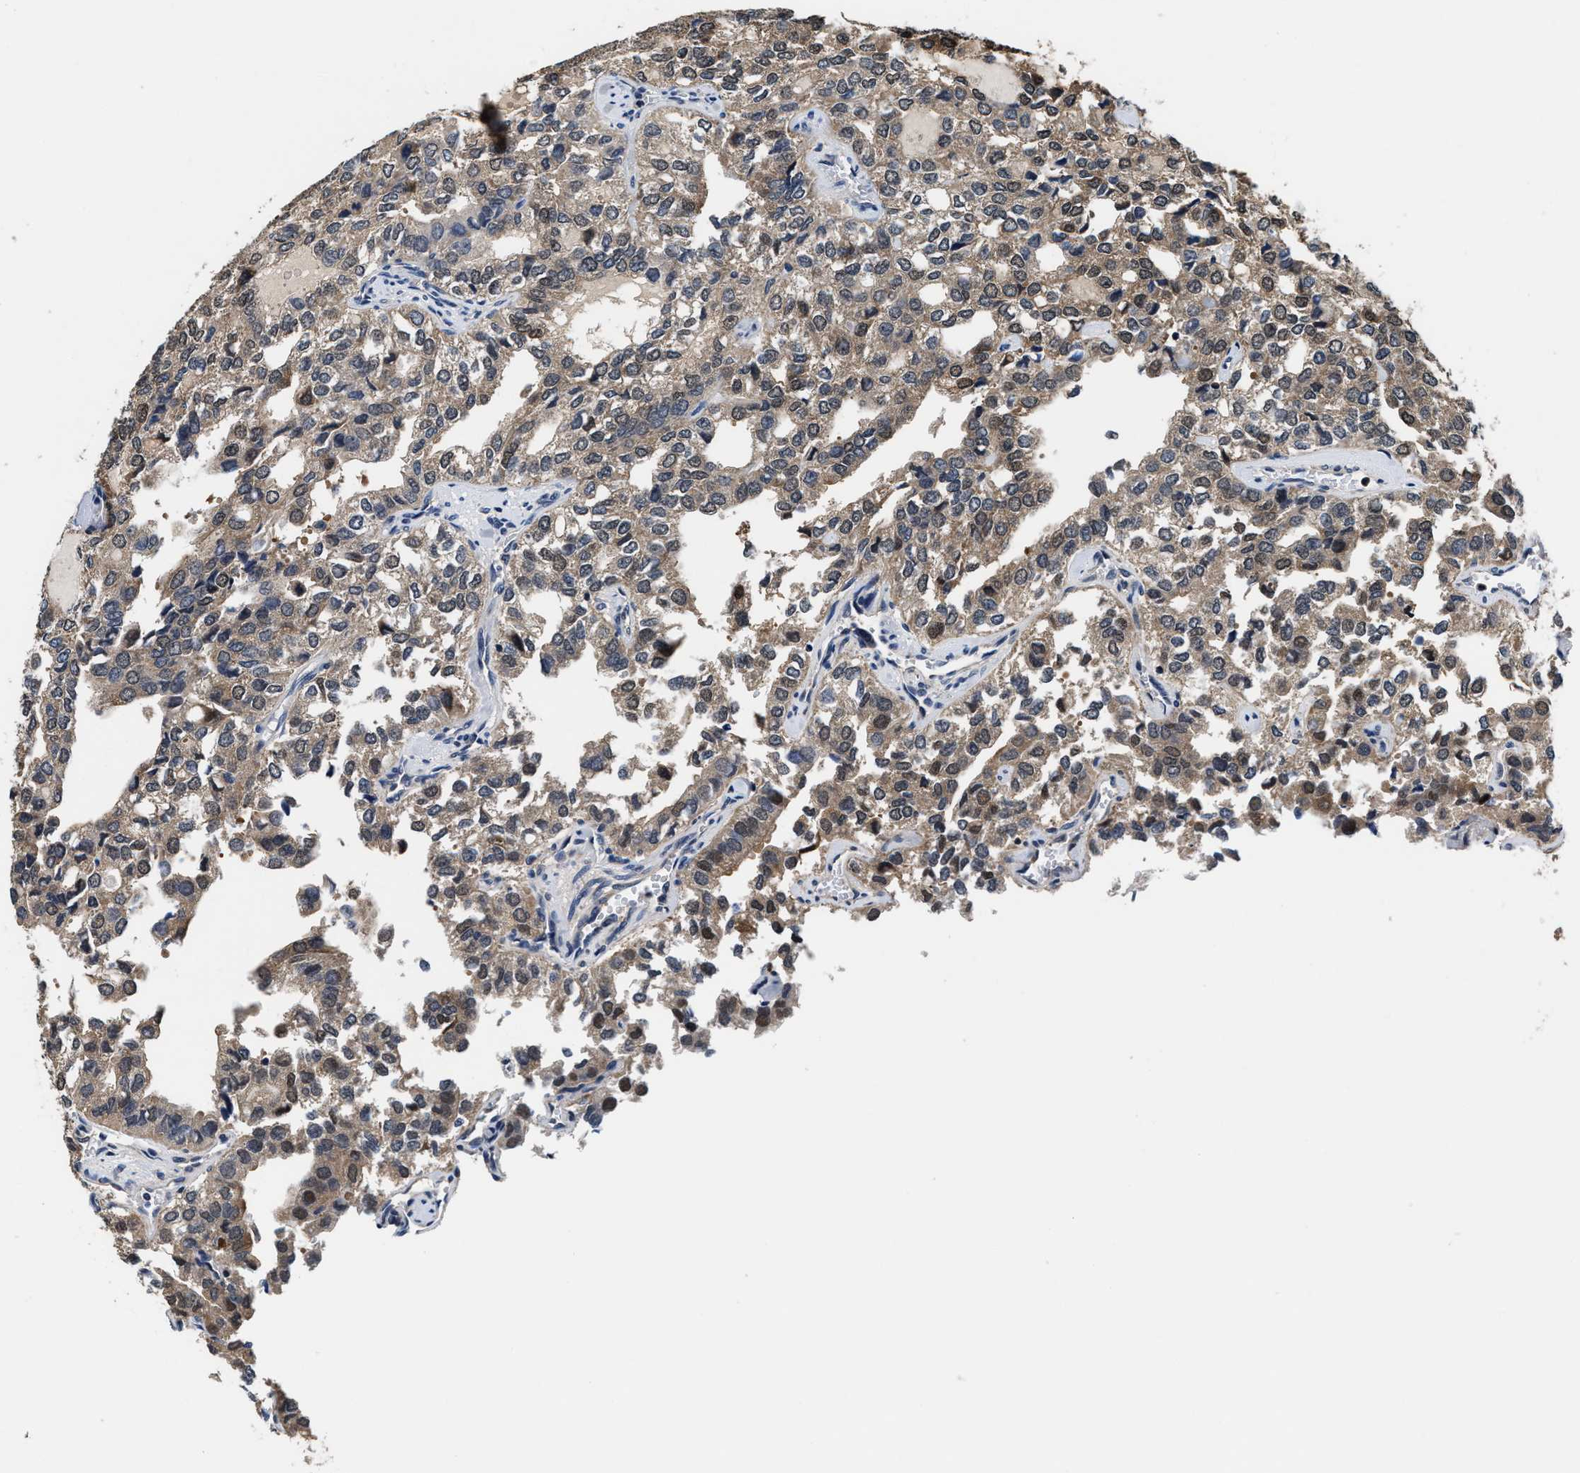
{"staining": {"intensity": "weak", "quantity": ">75%", "location": "cytoplasmic/membranous"}, "tissue": "thyroid cancer", "cell_type": "Tumor cells", "image_type": "cancer", "snomed": [{"axis": "morphology", "description": "Follicular adenoma carcinoma, NOS"}, {"axis": "topography", "description": "Thyroid gland"}], "caption": "Tumor cells reveal weak cytoplasmic/membranous positivity in about >75% of cells in thyroid cancer.", "gene": "PHPT1", "patient": {"sex": "male", "age": 75}}